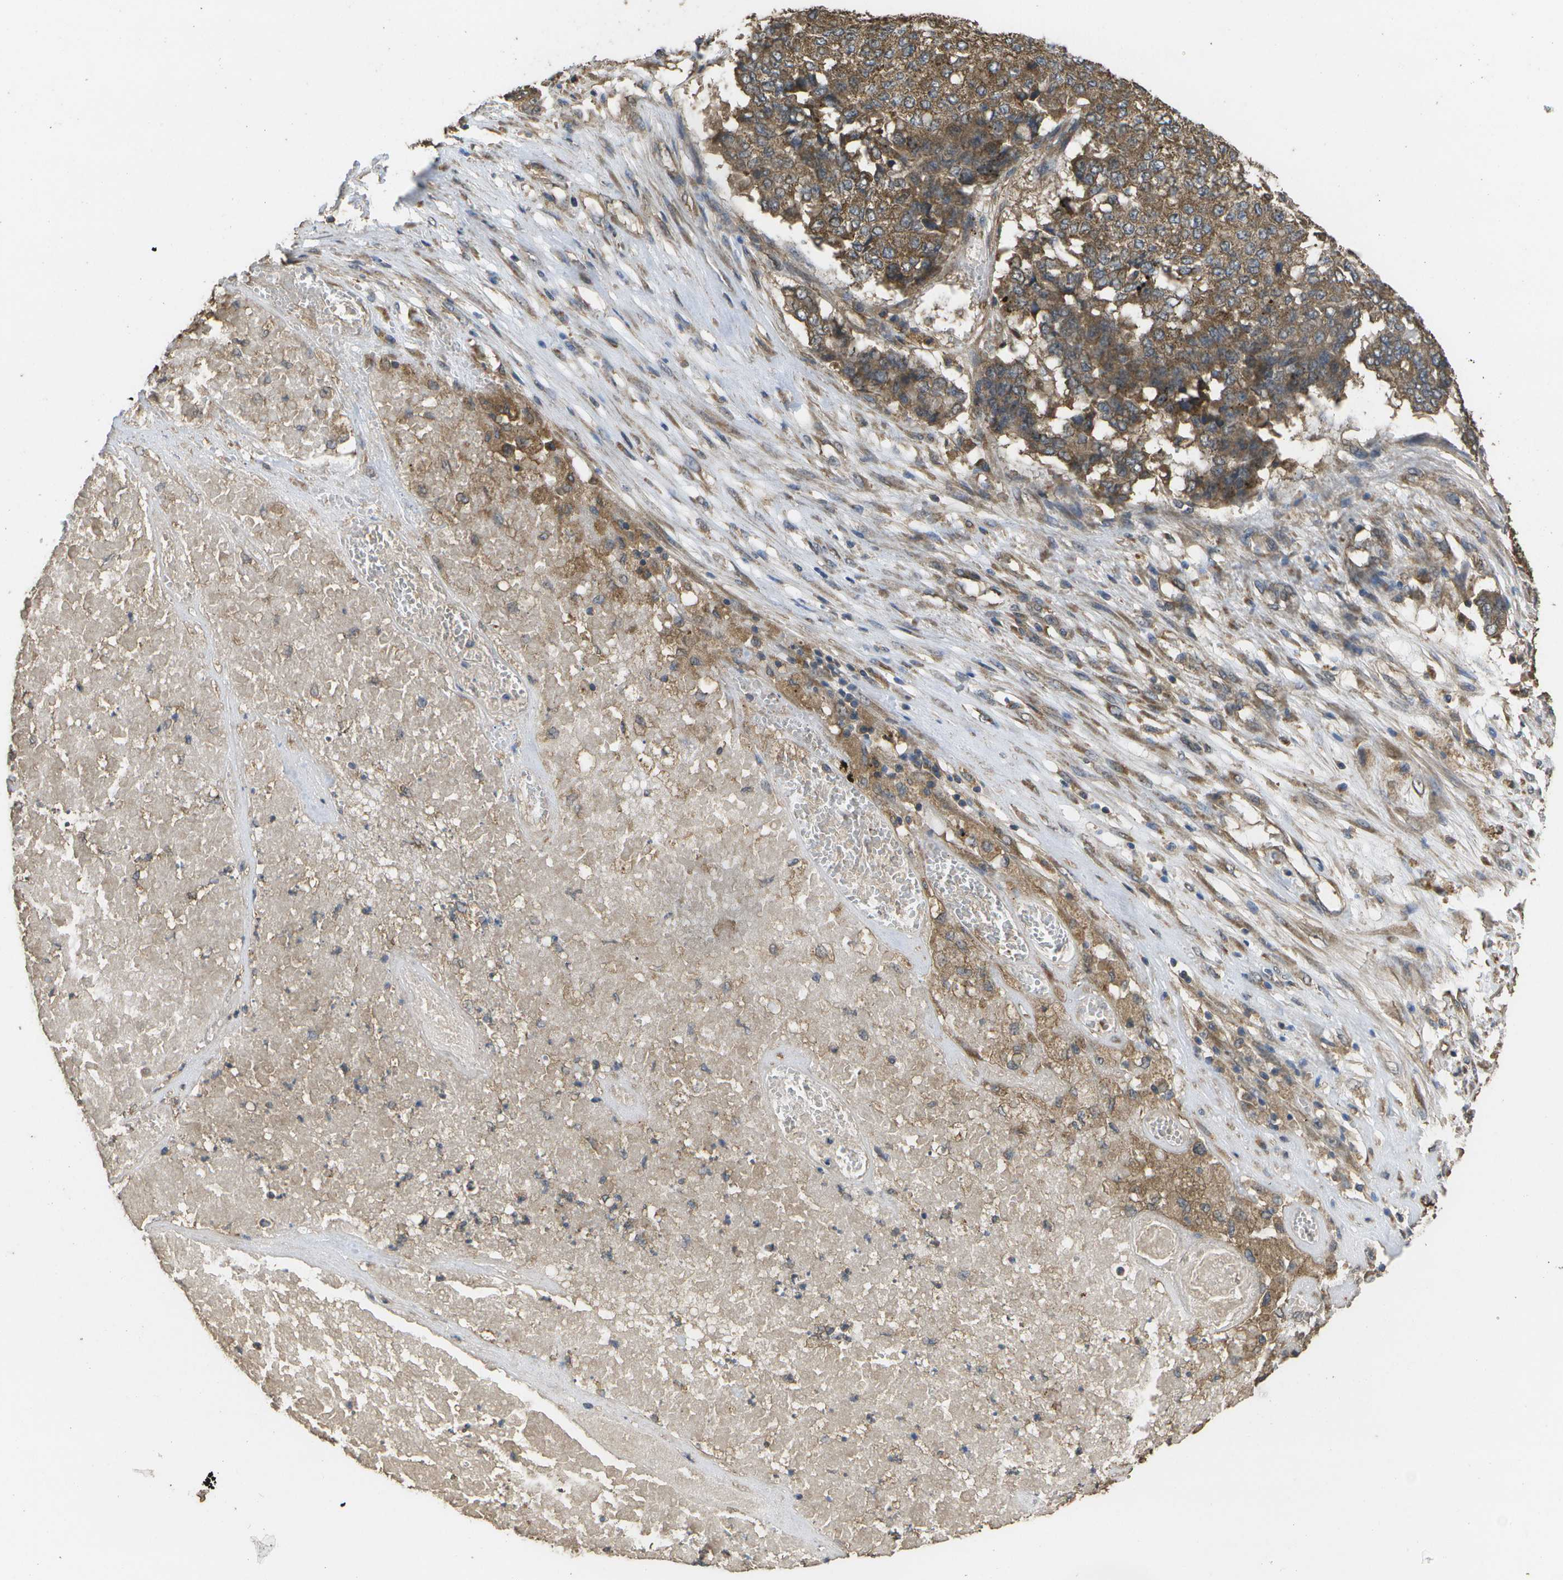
{"staining": {"intensity": "moderate", "quantity": ">75%", "location": "cytoplasmic/membranous"}, "tissue": "pancreatic cancer", "cell_type": "Tumor cells", "image_type": "cancer", "snomed": [{"axis": "morphology", "description": "Adenocarcinoma, NOS"}, {"axis": "topography", "description": "Pancreas"}], "caption": "An image of human adenocarcinoma (pancreatic) stained for a protein demonstrates moderate cytoplasmic/membranous brown staining in tumor cells.", "gene": "SACS", "patient": {"sex": "male", "age": 50}}